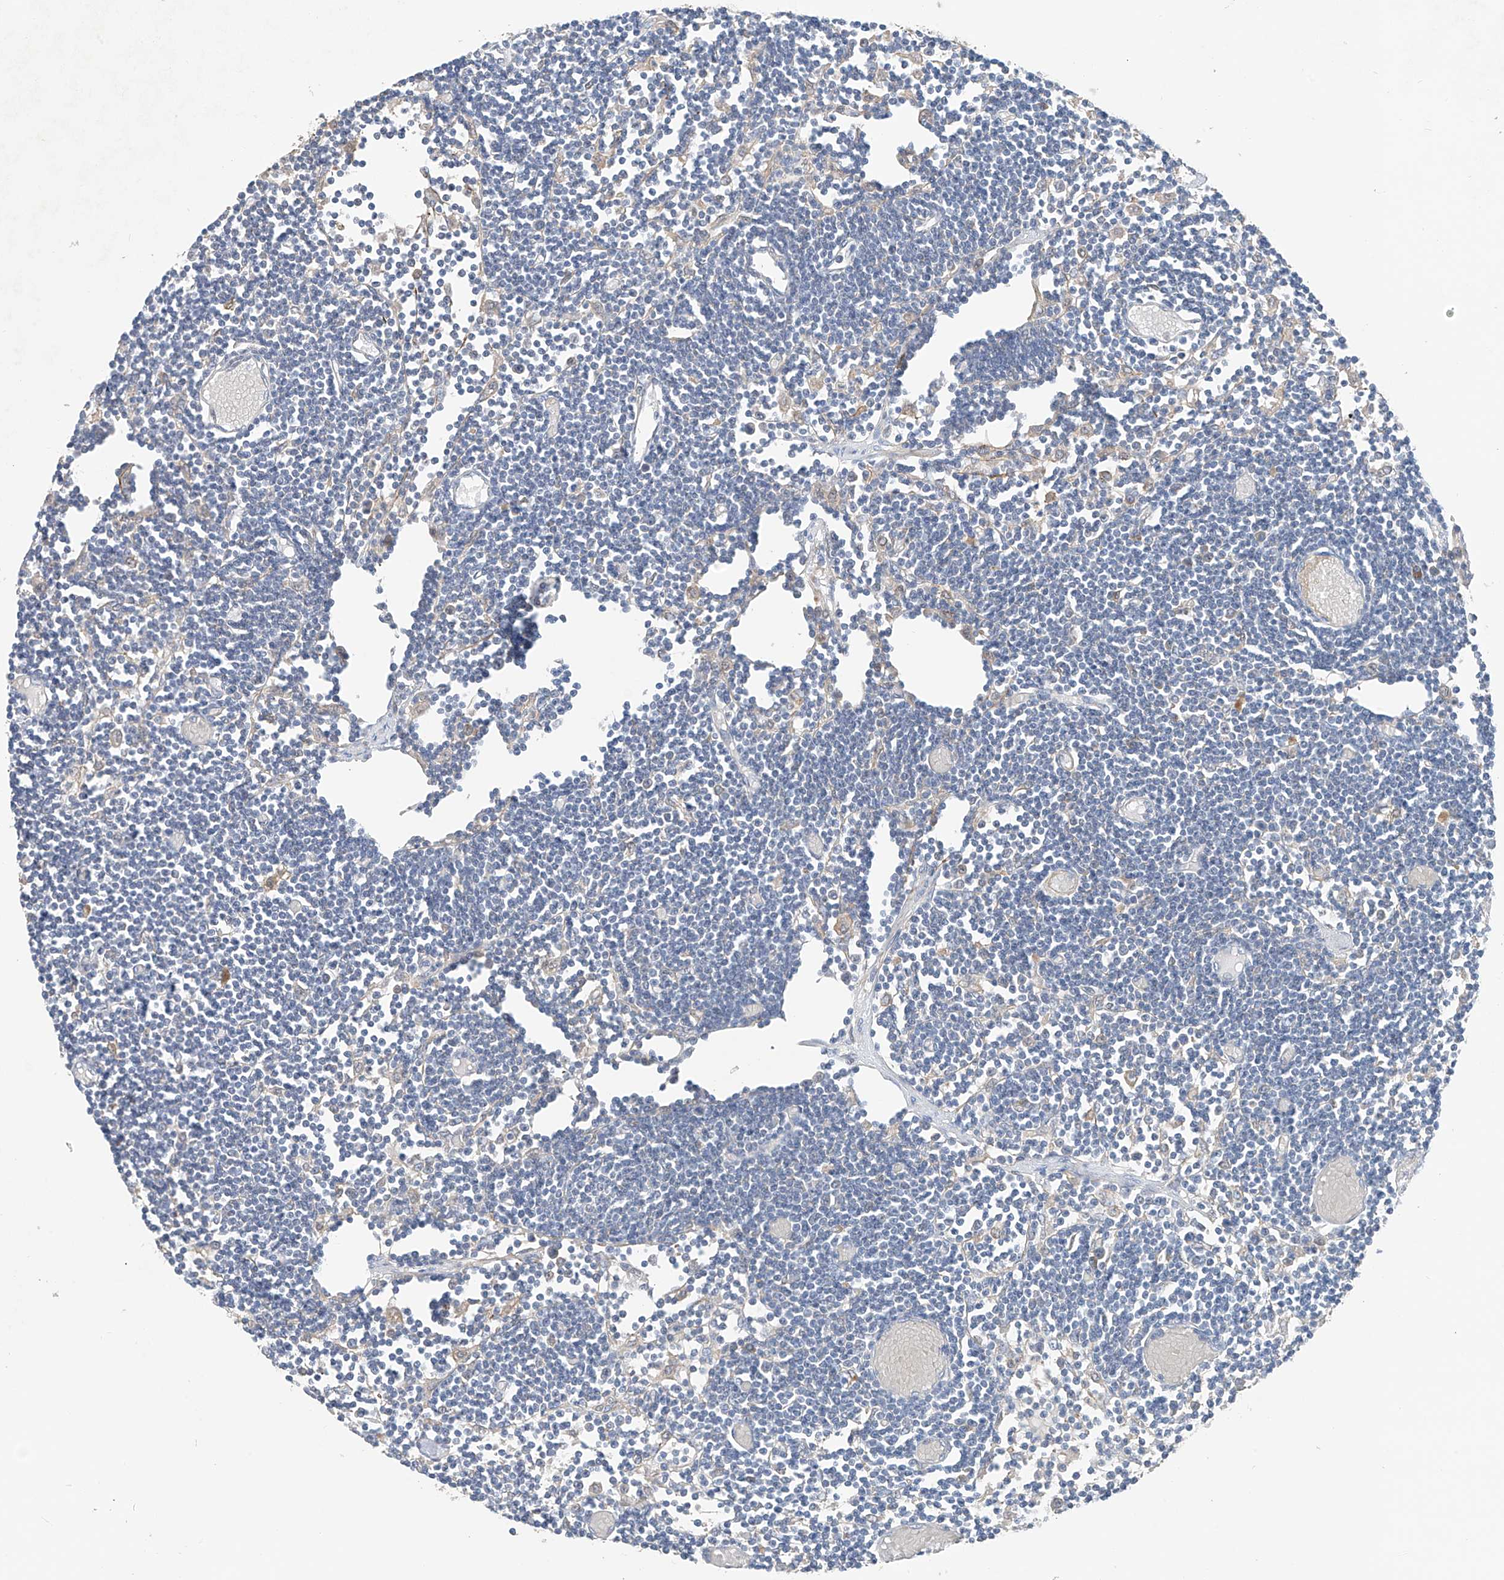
{"staining": {"intensity": "moderate", "quantity": "<25%", "location": "cytoplasmic/membranous"}, "tissue": "lymph node", "cell_type": "Non-germinal center cells", "image_type": "normal", "snomed": [{"axis": "morphology", "description": "Normal tissue, NOS"}, {"axis": "topography", "description": "Lymph node"}], "caption": "Unremarkable lymph node displays moderate cytoplasmic/membranous expression in about <25% of non-germinal center cells, visualized by immunohistochemistry.", "gene": "GALNTL6", "patient": {"sex": "female", "age": 11}}